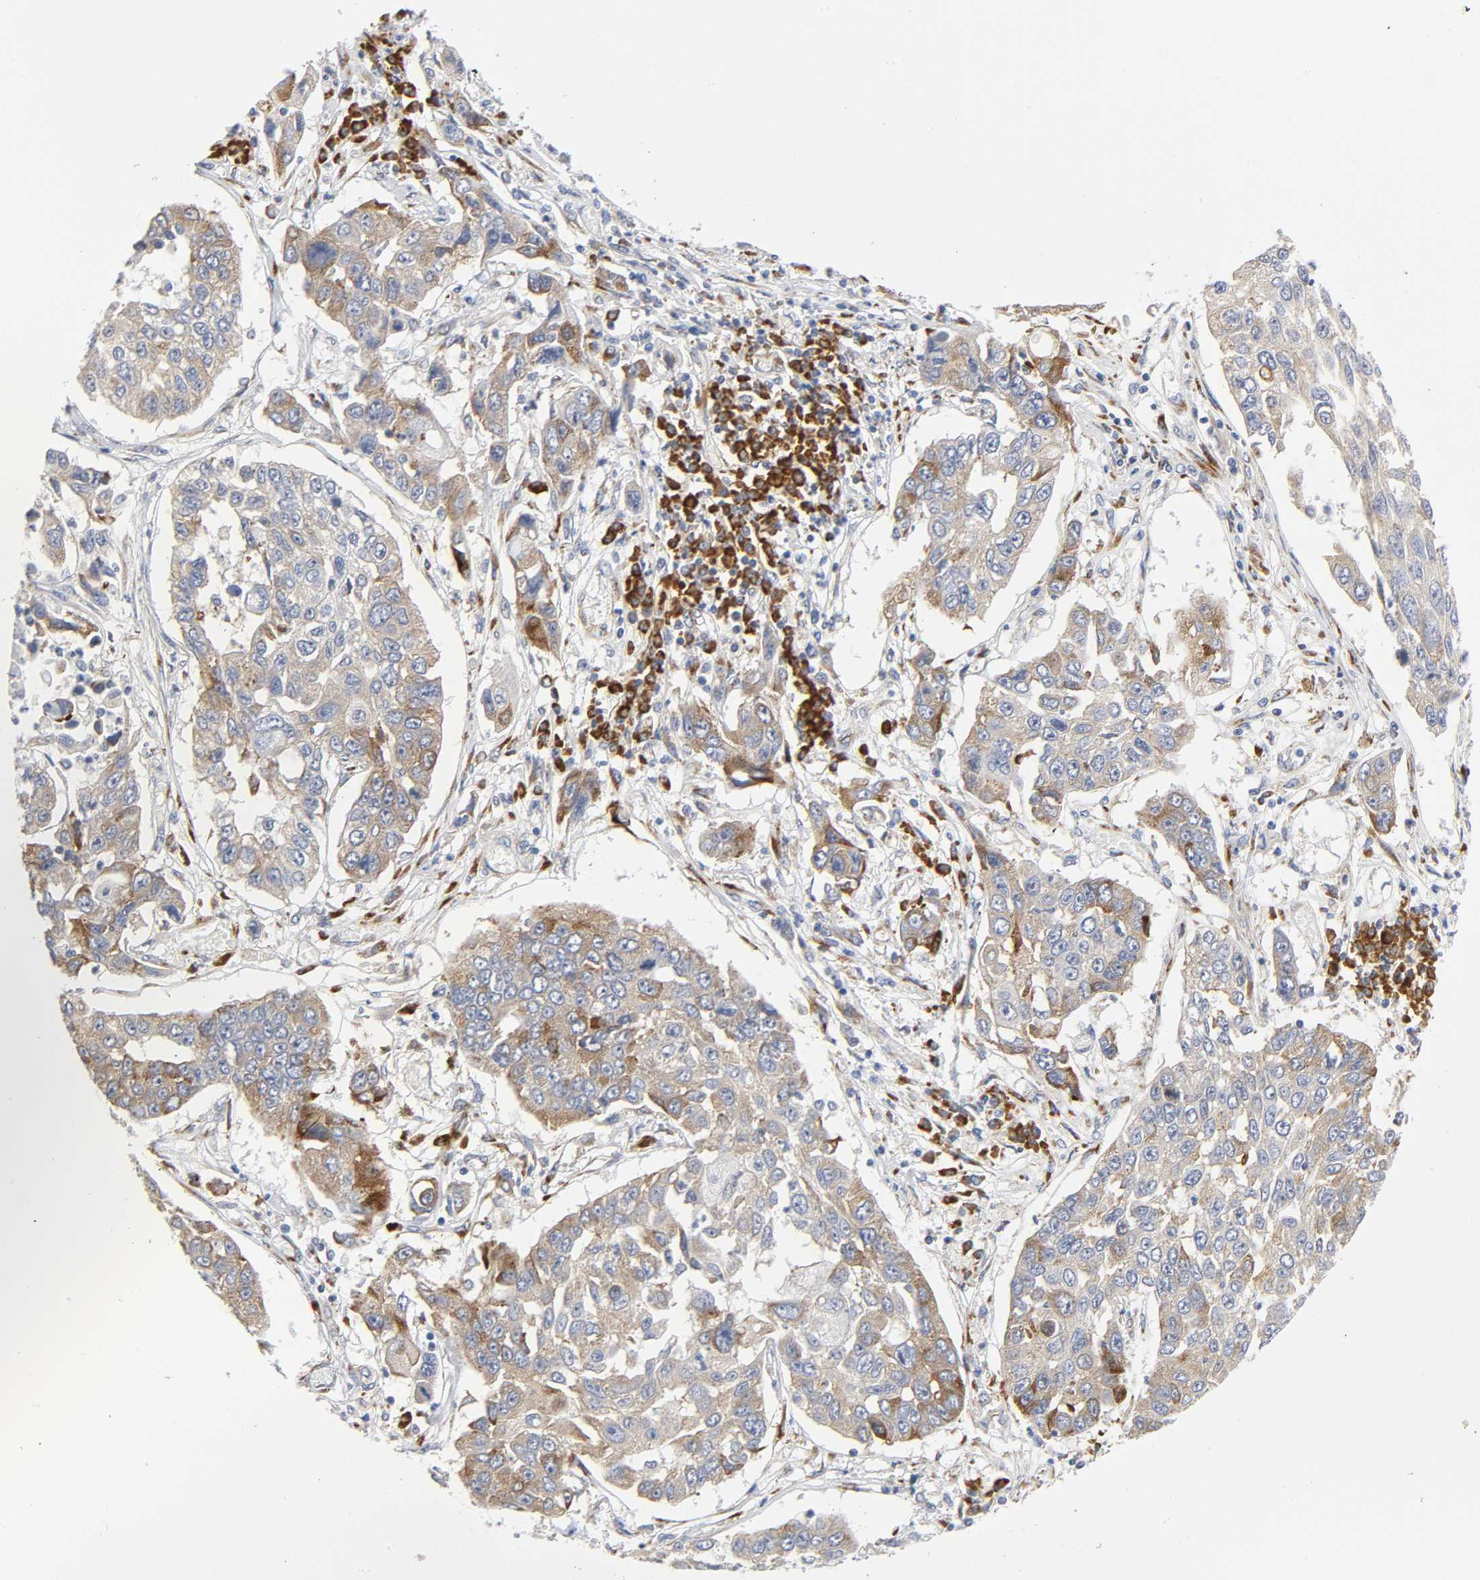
{"staining": {"intensity": "weak", "quantity": ">75%", "location": "cytoplasmic/membranous"}, "tissue": "lung cancer", "cell_type": "Tumor cells", "image_type": "cancer", "snomed": [{"axis": "morphology", "description": "Squamous cell carcinoma, NOS"}, {"axis": "topography", "description": "Lung"}], "caption": "Immunohistochemistry image of neoplastic tissue: human lung squamous cell carcinoma stained using immunohistochemistry exhibits low levels of weak protein expression localized specifically in the cytoplasmic/membranous of tumor cells, appearing as a cytoplasmic/membranous brown color.", "gene": "REL", "patient": {"sex": "male", "age": 71}}